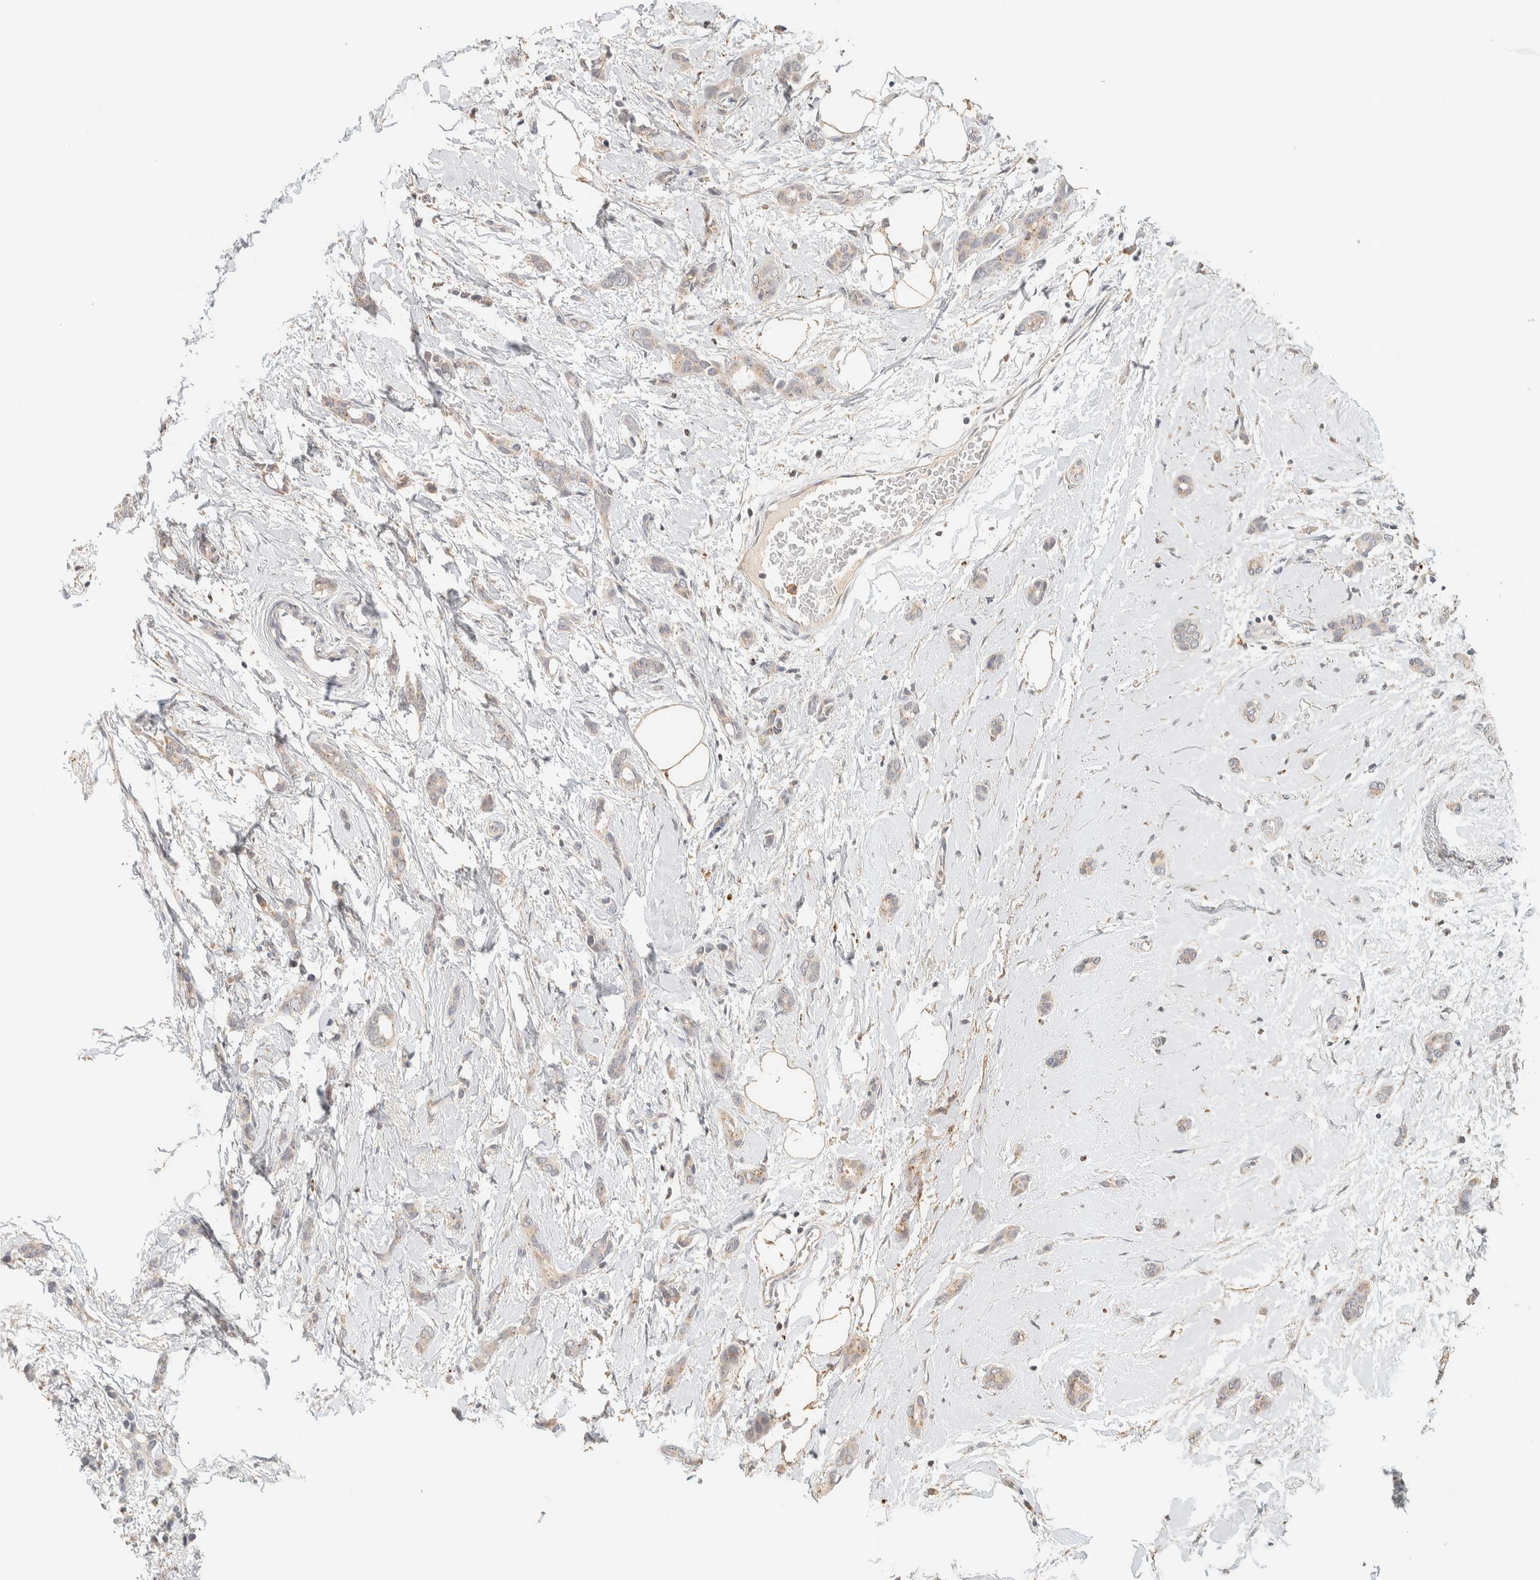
{"staining": {"intensity": "weak", "quantity": "25%-75%", "location": "cytoplasmic/membranous"}, "tissue": "breast cancer", "cell_type": "Tumor cells", "image_type": "cancer", "snomed": [{"axis": "morphology", "description": "Duct carcinoma"}, {"axis": "topography", "description": "Breast"}], "caption": "A micrograph of human breast intraductal carcinoma stained for a protein displays weak cytoplasmic/membranous brown staining in tumor cells.", "gene": "ITPA", "patient": {"sex": "female", "age": 55}}